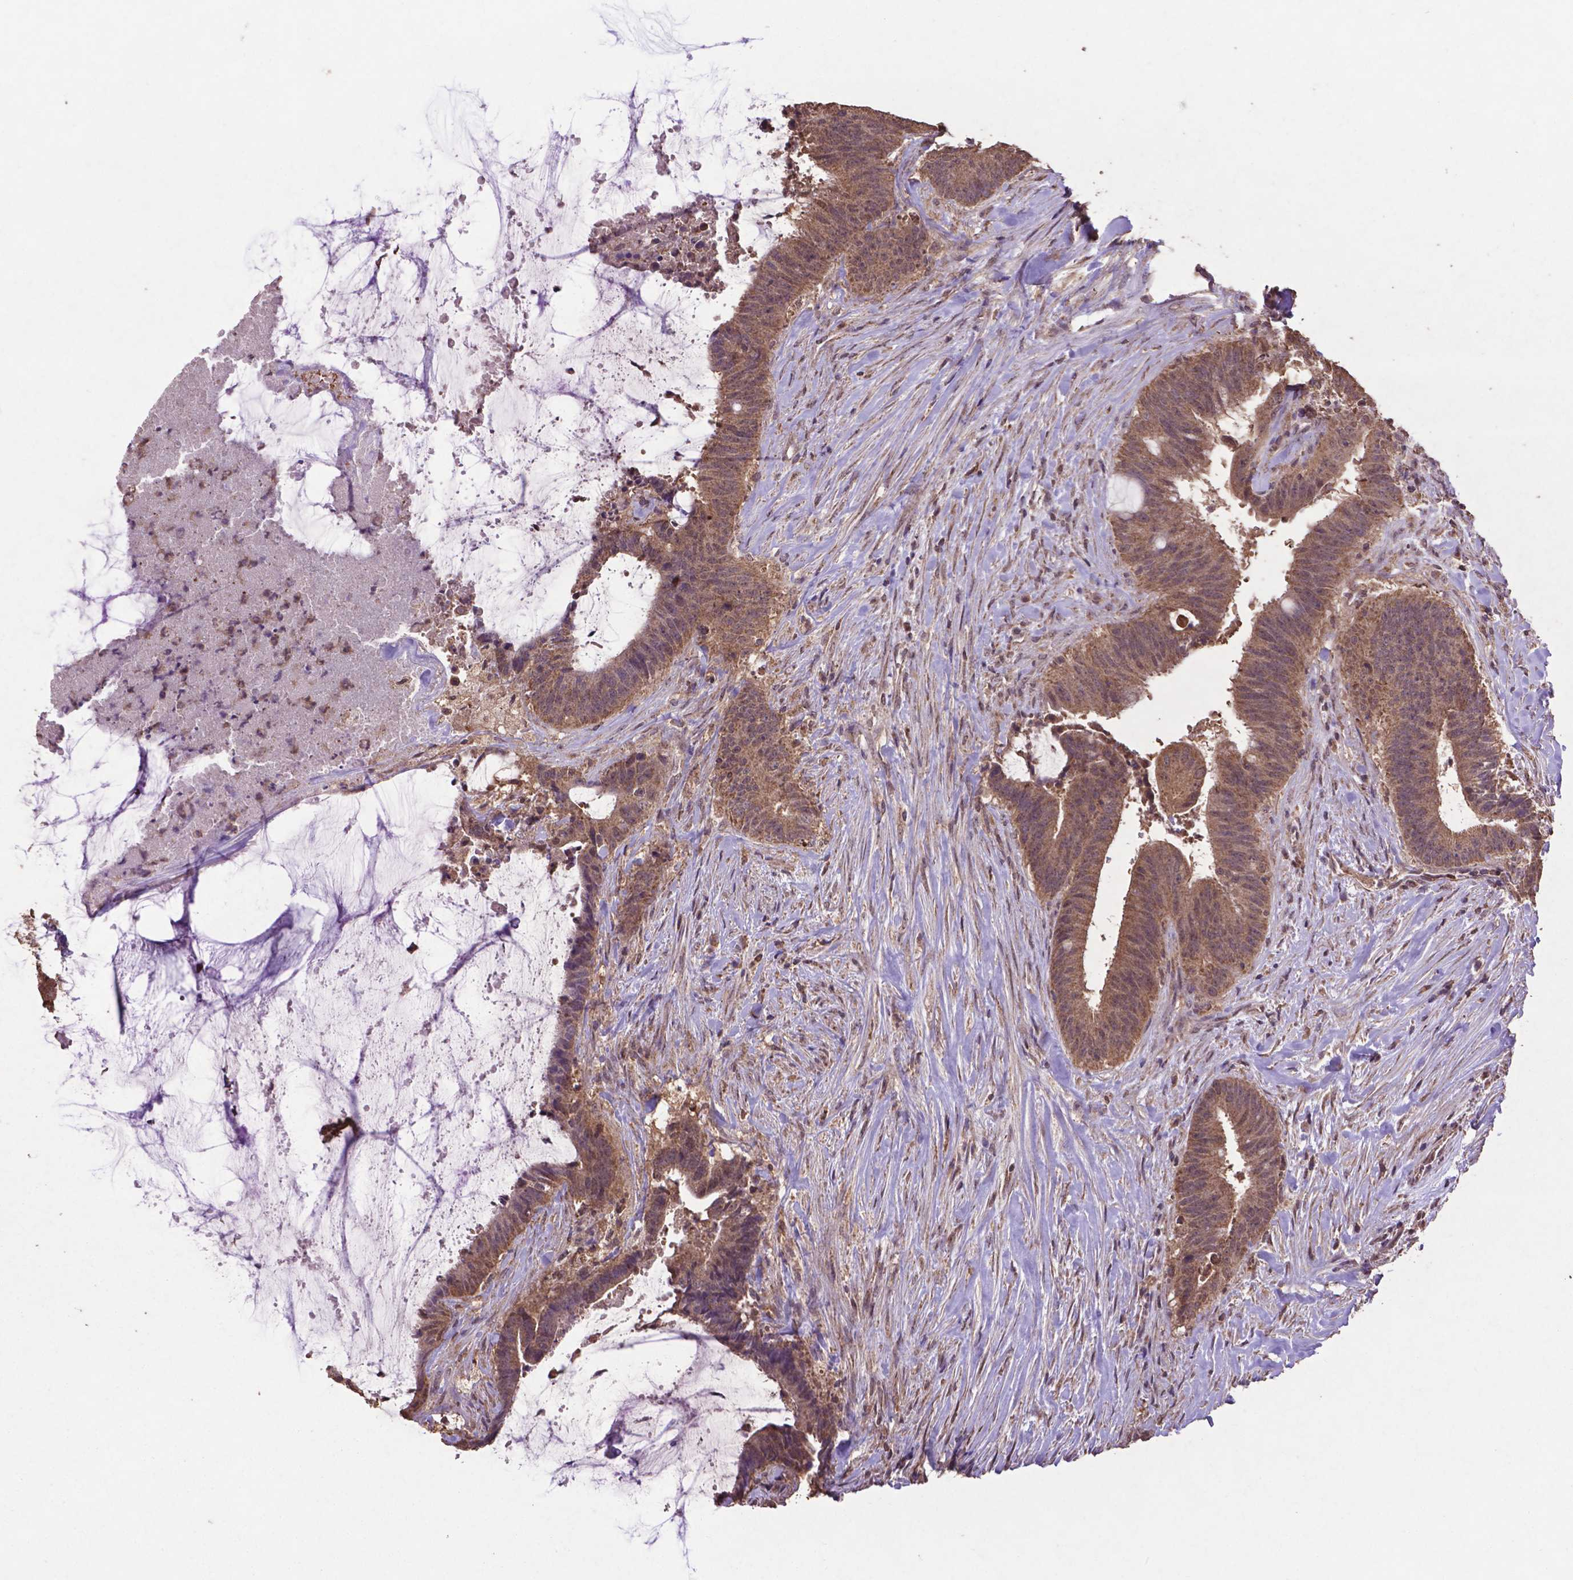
{"staining": {"intensity": "moderate", "quantity": ">75%", "location": "cytoplasmic/membranous"}, "tissue": "colorectal cancer", "cell_type": "Tumor cells", "image_type": "cancer", "snomed": [{"axis": "morphology", "description": "Adenocarcinoma, NOS"}, {"axis": "topography", "description": "Colon"}], "caption": "Immunohistochemical staining of colorectal cancer (adenocarcinoma) reveals moderate cytoplasmic/membranous protein expression in approximately >75% of tumor cells. The protein of interest is stained brown, and the nuclei are stained in blue (DAB (3,3'-diaminobenzidine) IHC with brightfield microscopy, high magnification).", "gene": "DCAF1", "patient": {"sex": "female", "age": 43}}